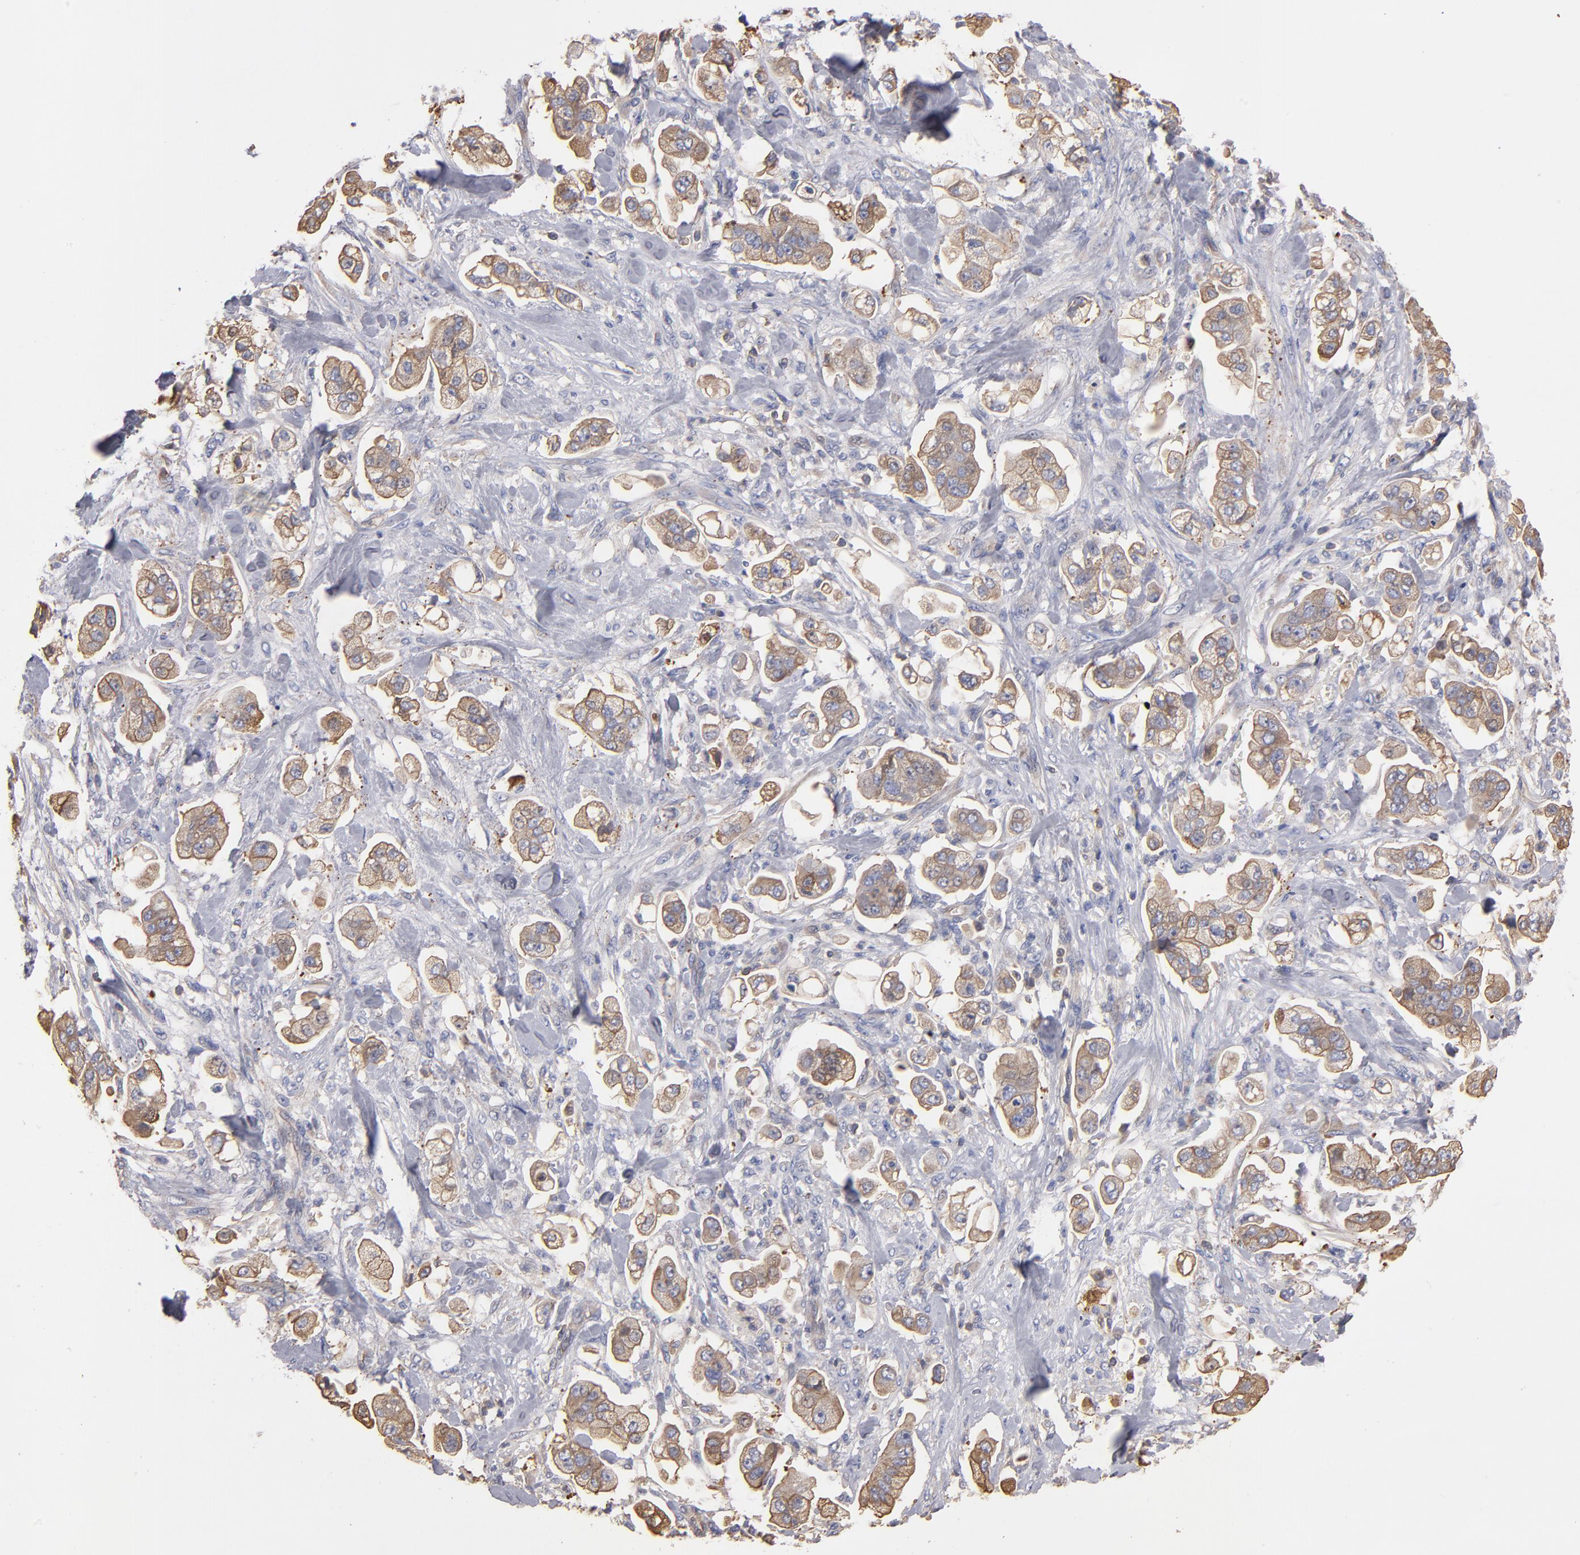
{"staining": {"intensity": "weak", "quantity": "25%-75%", "location": "cytoplasmic/membranous"}, "tissue": "stomach cancer", "cell_type": "Tumor cells", "image_type": "cancer", "snomed": [{"axis": "morphology", "description": "Adenocarcinoma, NOS"}, {"axis": "topography", "description": "Stomach"}], "caption": "The histopathology image reveals immunohistochemical staining of stomach adenocarcinoma. There is weak cytoplasmic/membranous positivity is seen in approximately 25%-75% of tumor cells.", "gene": "ESYT2", "patient": {"sex": "male", "age": 62}}